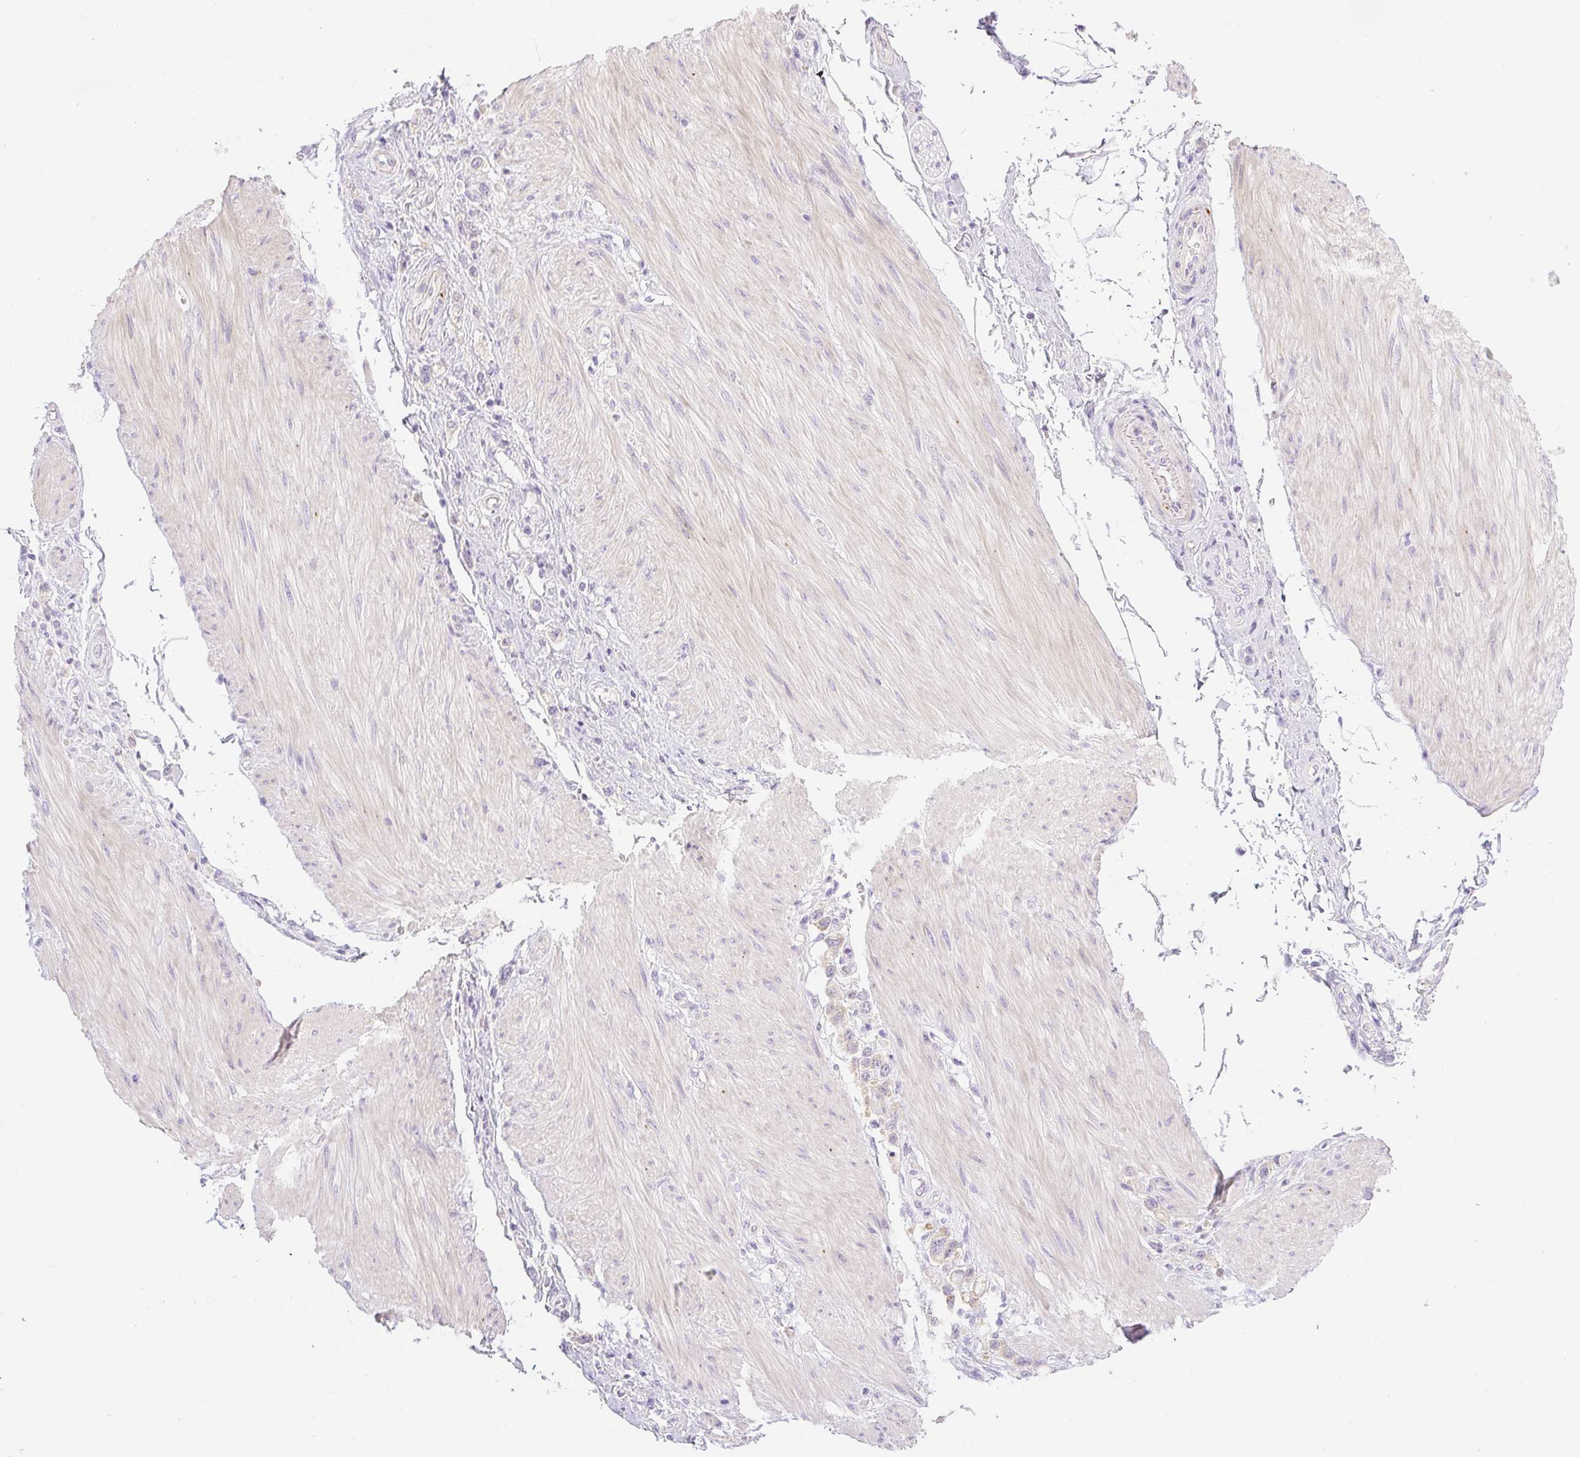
{"staining": {"intensity": "negative", "quantity": "none", "location": "none"}, "tissue": "stomach cancer", "cell_type": "Tumor cells", "image_type": "cancer", "snomed": [{"axis": "morphology", "description": "Adenocarcinoma, NOS"}, {"axis": "topography", "description": "Stomach"}], "caption": "Immunohistochemistry (IHC) photomicrograph of neoplastic tissue: stomach adenocarcinoma stained with DAB (3,3'-diaminobenzidine) reveals no significant protein staining in tumor cells. The staining is performed using DAB brown chromogen with nuclei counter-stained in using hematoxylin.", "gene": "MIA2", "patient": {"sex": "female", "age": 65}}